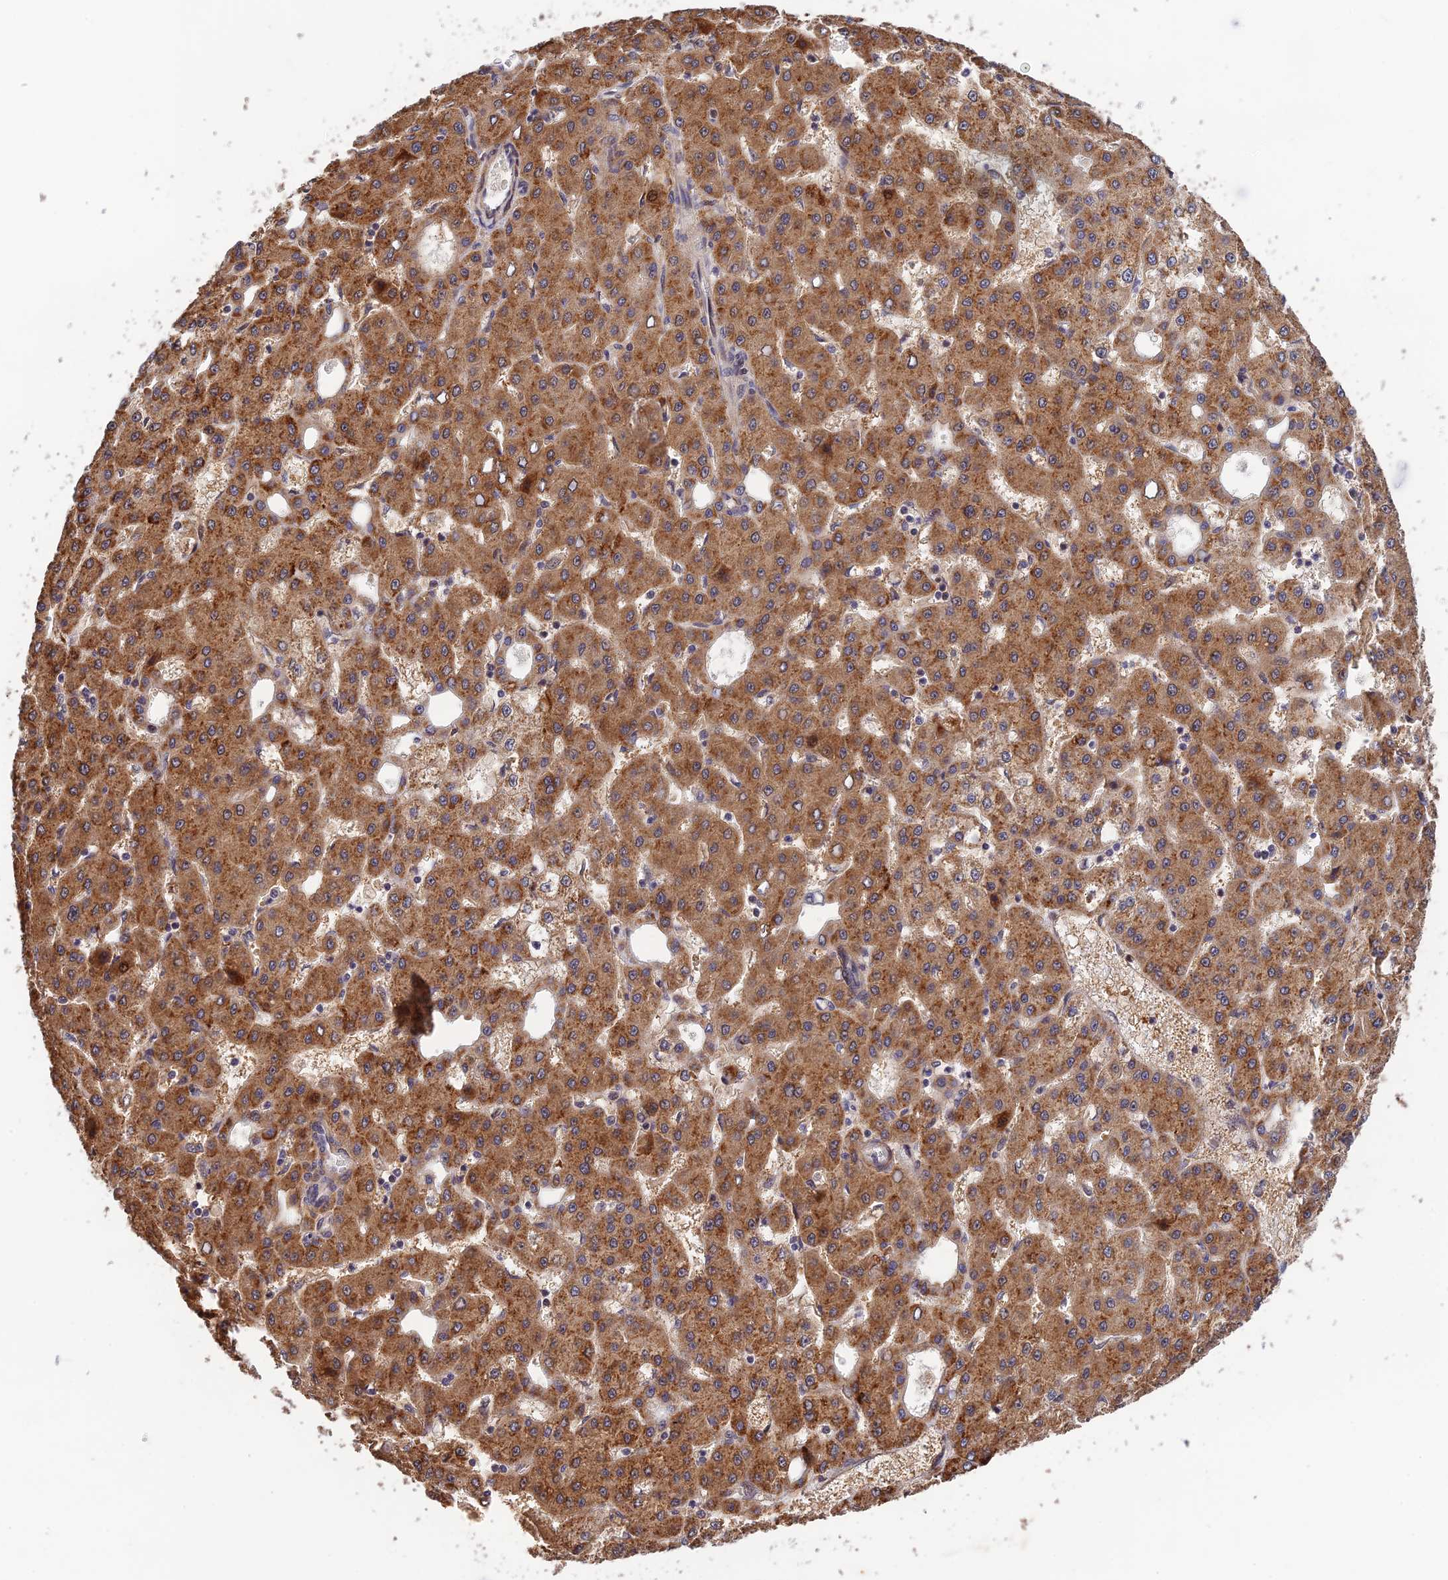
{"staining": {"intensity": "moderate", "quantity": ">75%", "location": "cytoplasmic/membranous"}, "tissue": "liver cancer", "cell_type": "Tumor cells", "image_type": "cancer", "snomed": [{"axis": "morphology", "description": "Carcinoma, Hepatocellular, NOS"}, {"axis": "topography", "description": "Liver"}], "caption": "Moderate cytoplasmic/membranous positivity for a protein is identified in approximately >75% of tumor cells of liver cancer using IHC.", "gene": "CWH43", "patient": {"sex": "male", "age": 47}}